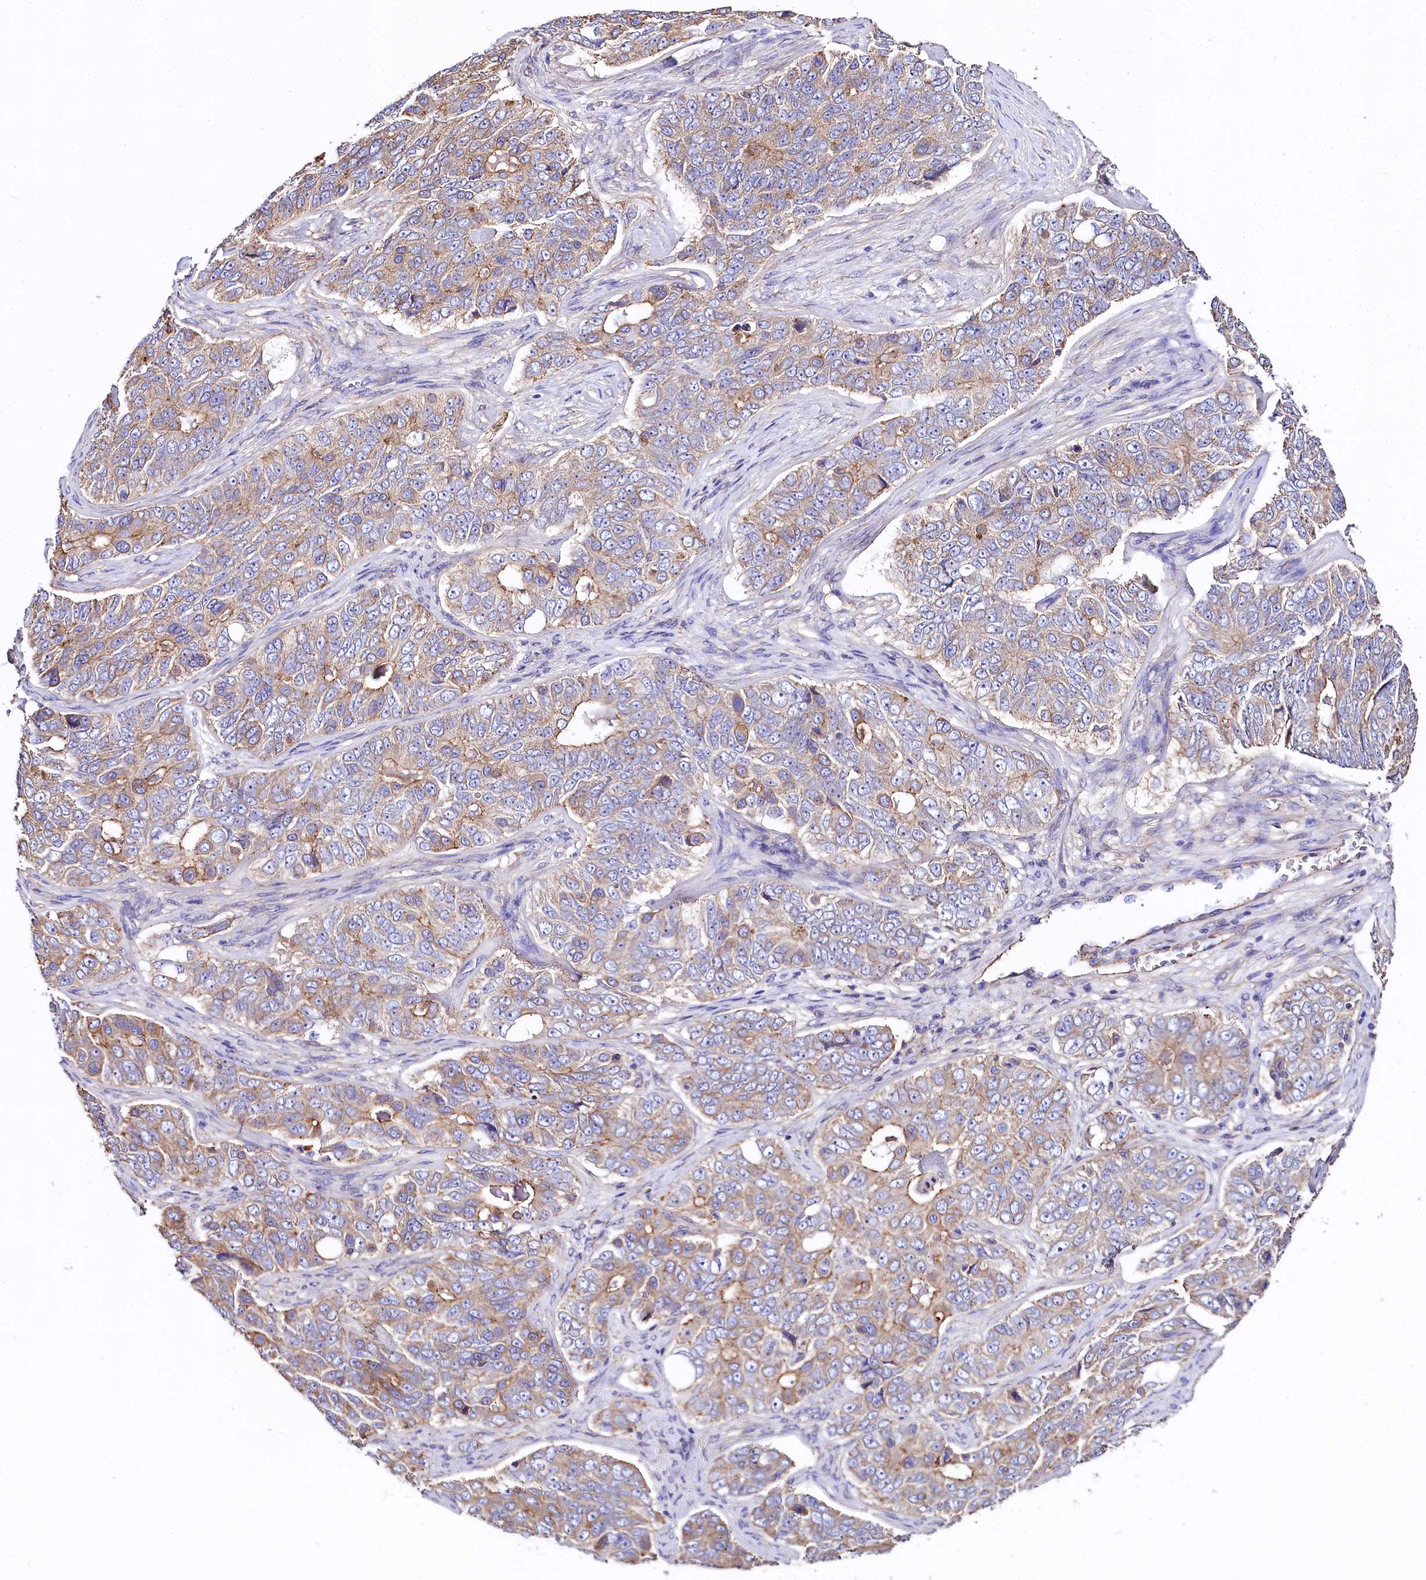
{"staining": {"intensity": "moderate", "quantity": "<25%", "location": "cytoplasmic/membranous"}, "tissue": "ovarian cancer", "cell_type": "Tumor cells", "image_type": "cancer", "snomed": [{"axis": "morphology", "description": "Carcinoma, endometroid"}, {"axis": "topography", "description": "Ovary"}], "caption": "IHC of ovarian cancer (endometroid carcinoma) shows low levels of moderate cytoplasmic/membranous expression in about <25% of tumor cells.", "gene": "FCHSD2", "patient": {"sex": "female", "age": 51}}